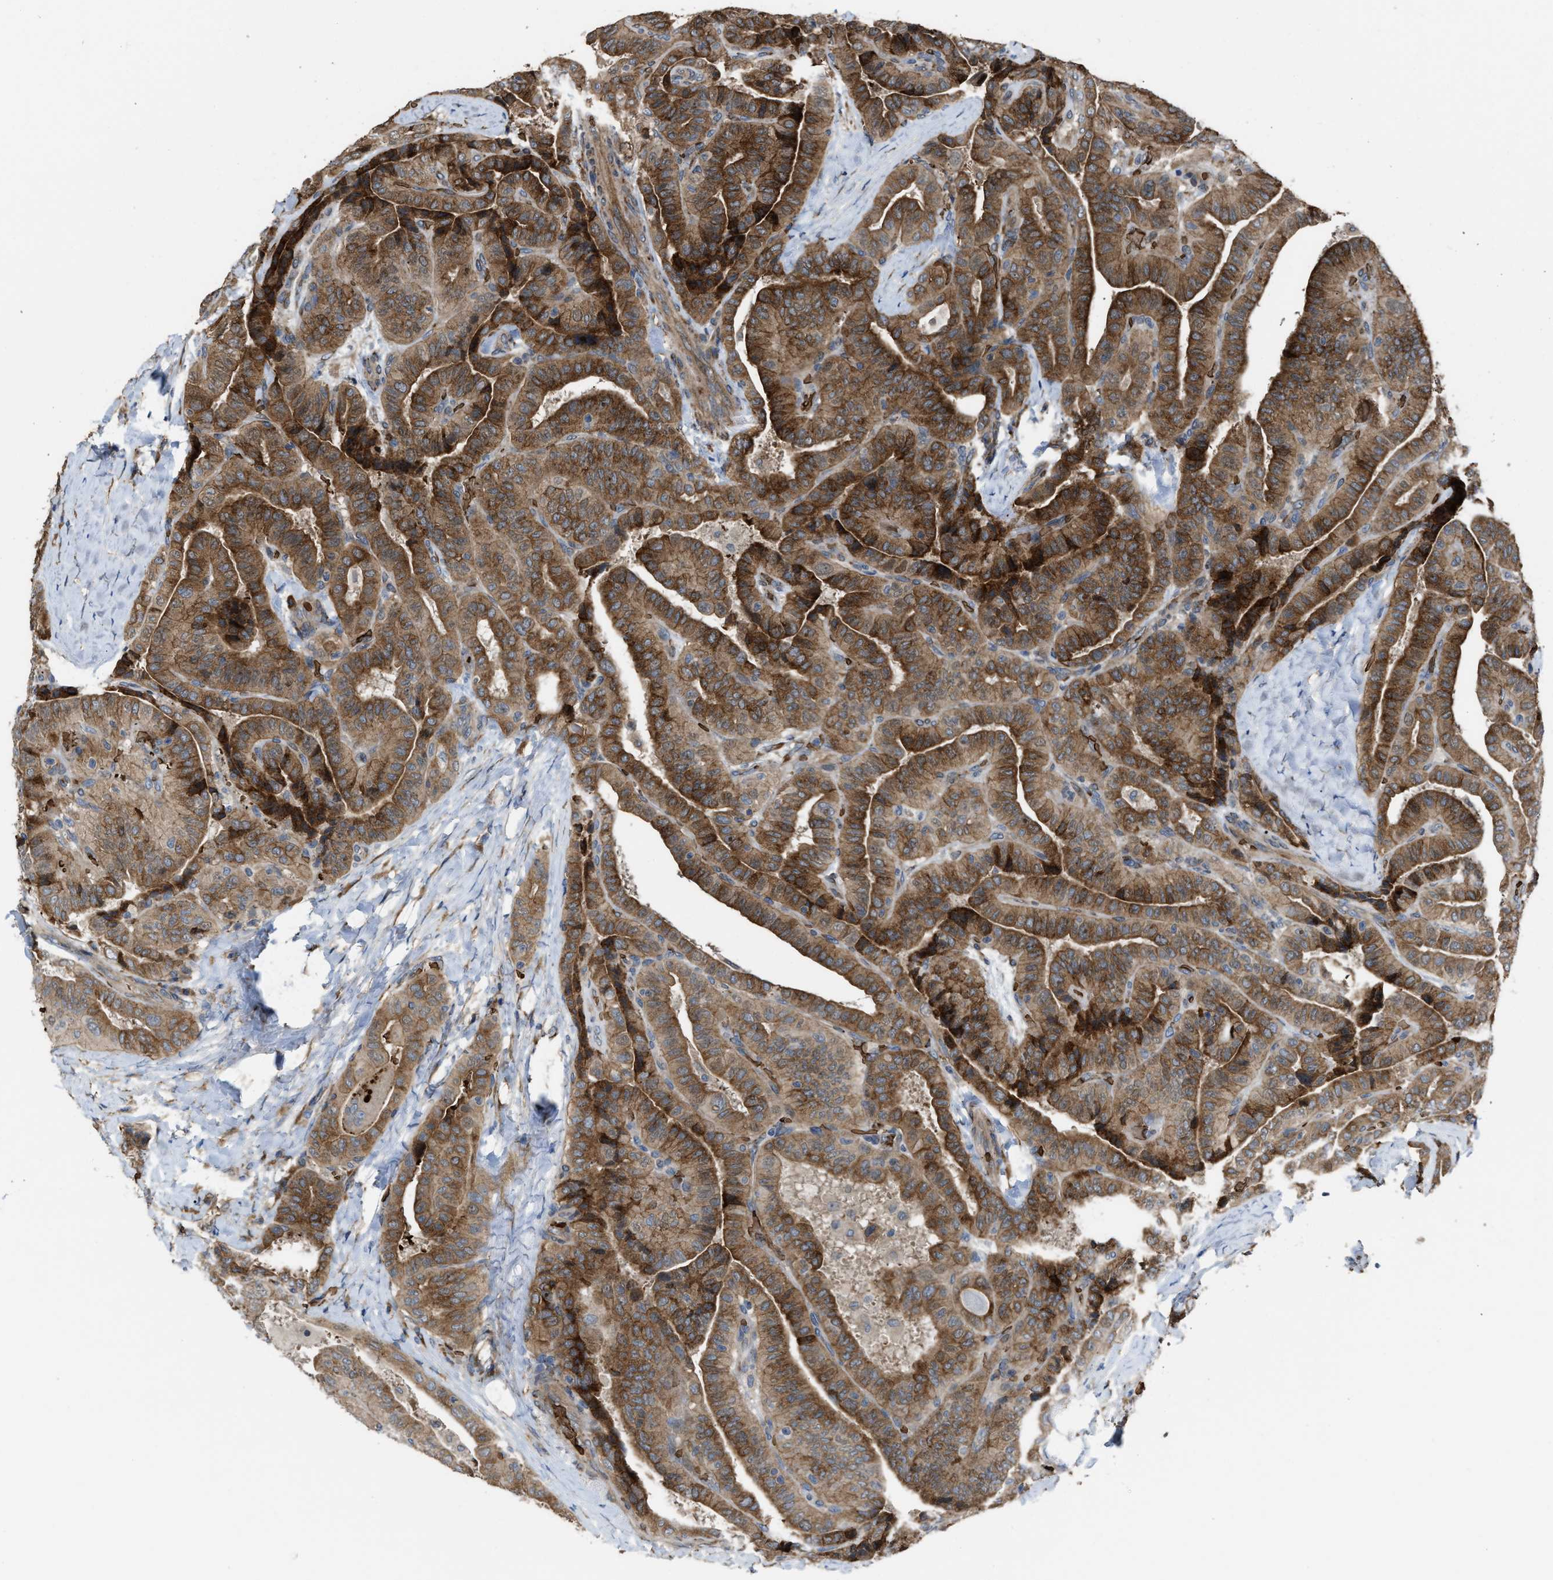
{"staining": {"intensity": "strong", "quantity": ">75%", "location": "cytoplasmic/membranous"}, "tissue": "thyroid cancer", "cell_type": "Tumor cells", "image_type": "cancer", "snomed": [{"axis": "morphology", "description": "Papillary adenocarcinoma, NOS"}, {"axis": "topography", "description": "Thyroid gland"}], "caption": "A photomicrograph of thyroid papillary adenocarcinoma stained for a protein reveals strong cytoplasmic/membranous brown staining in tumor cells. The staining is performed using DAB brown chromogen to label protein expression. The nuclei are counter-stained blue using hematoxylin.", "gene": "SELENOM", "patient": {"sex": "male", "age": 77}}